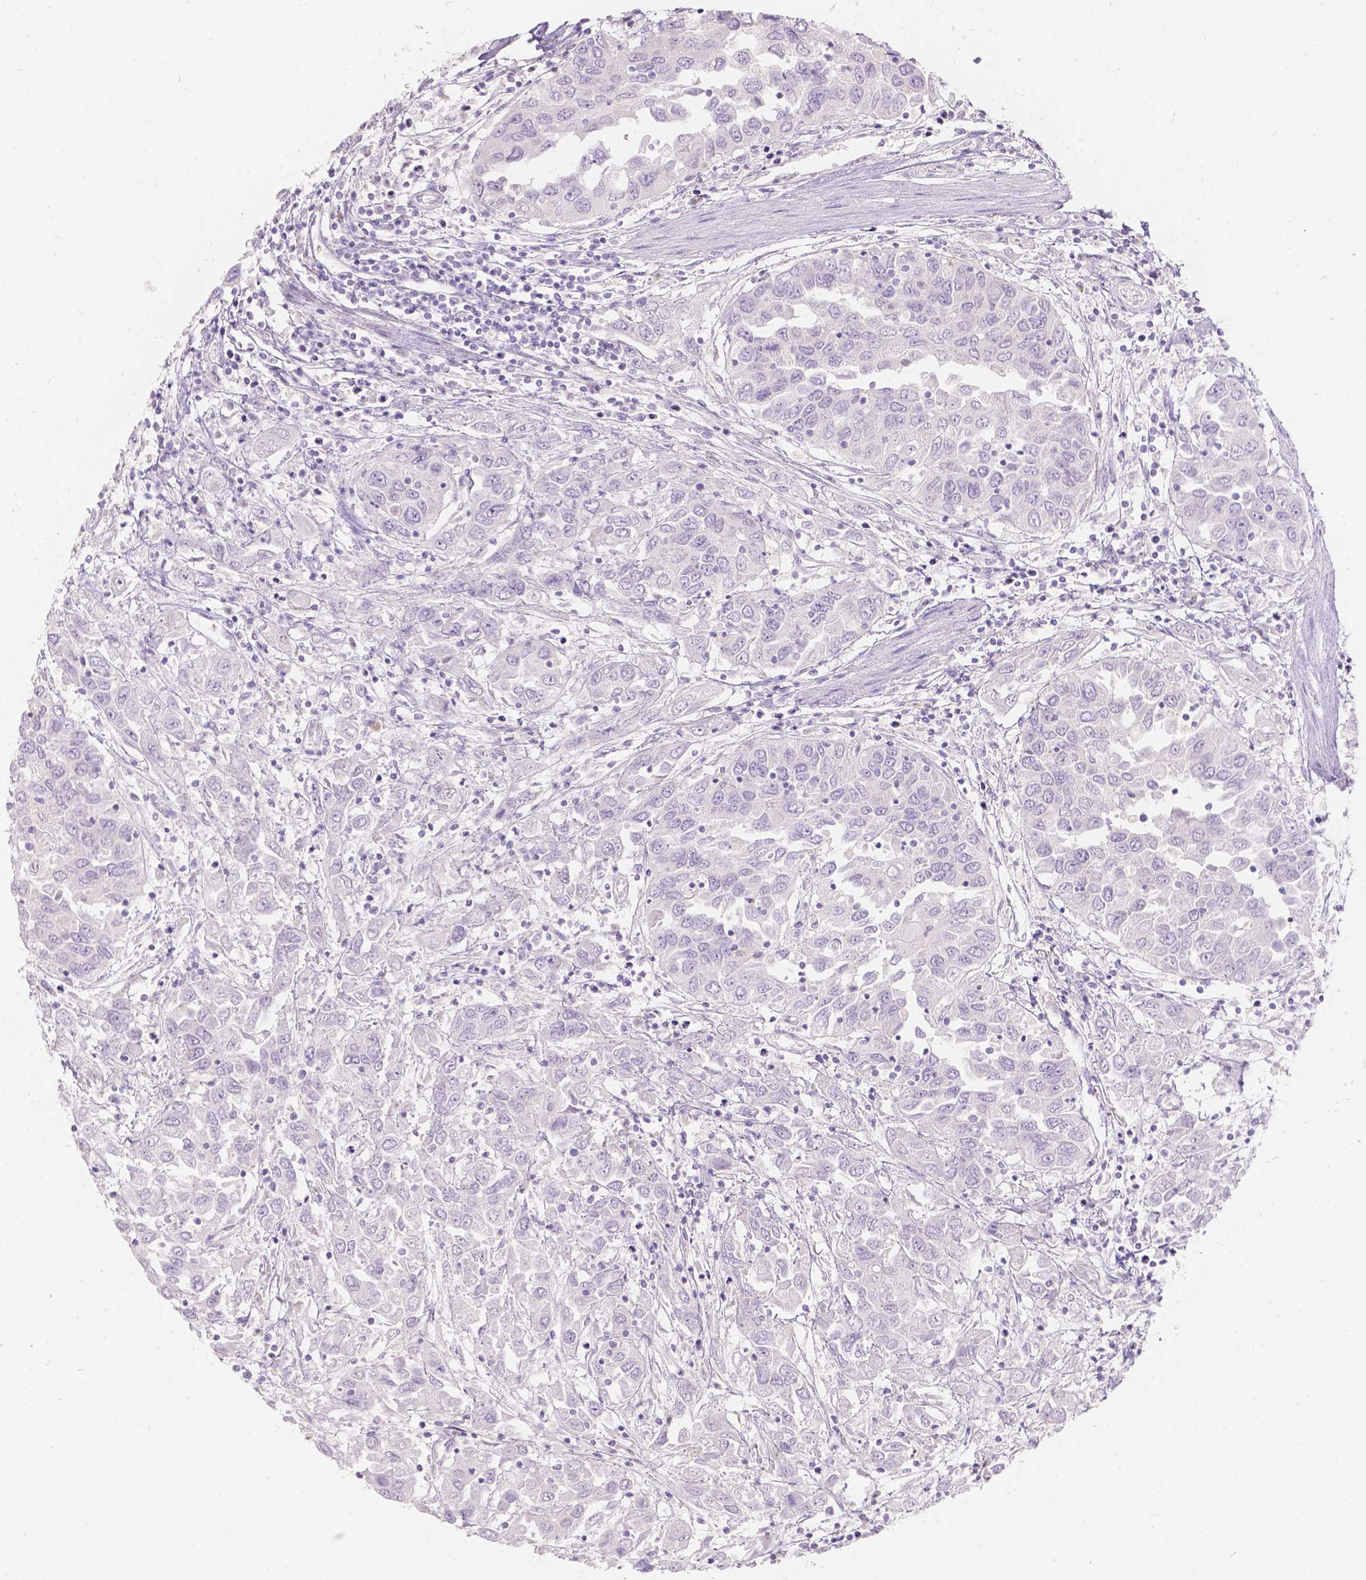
{"staining": {"intensity": "negative", "quantity": "none", "location": "none"}, "tissue": "urothelial cancer", "cell_type": "Tumor cells", "image_type": "cancer", "snomed": [{"axis": "morphology", "description": "Urothelial carcinoma, High grade"}, {"axis": "topography", "description": "Urinary bladder"}], "caption": "There is no significant expression in tumor cells of urothelial carcinoma (high-grade).", "gene": "HTN3", "patient": {"sex": "male", "age": 76}}